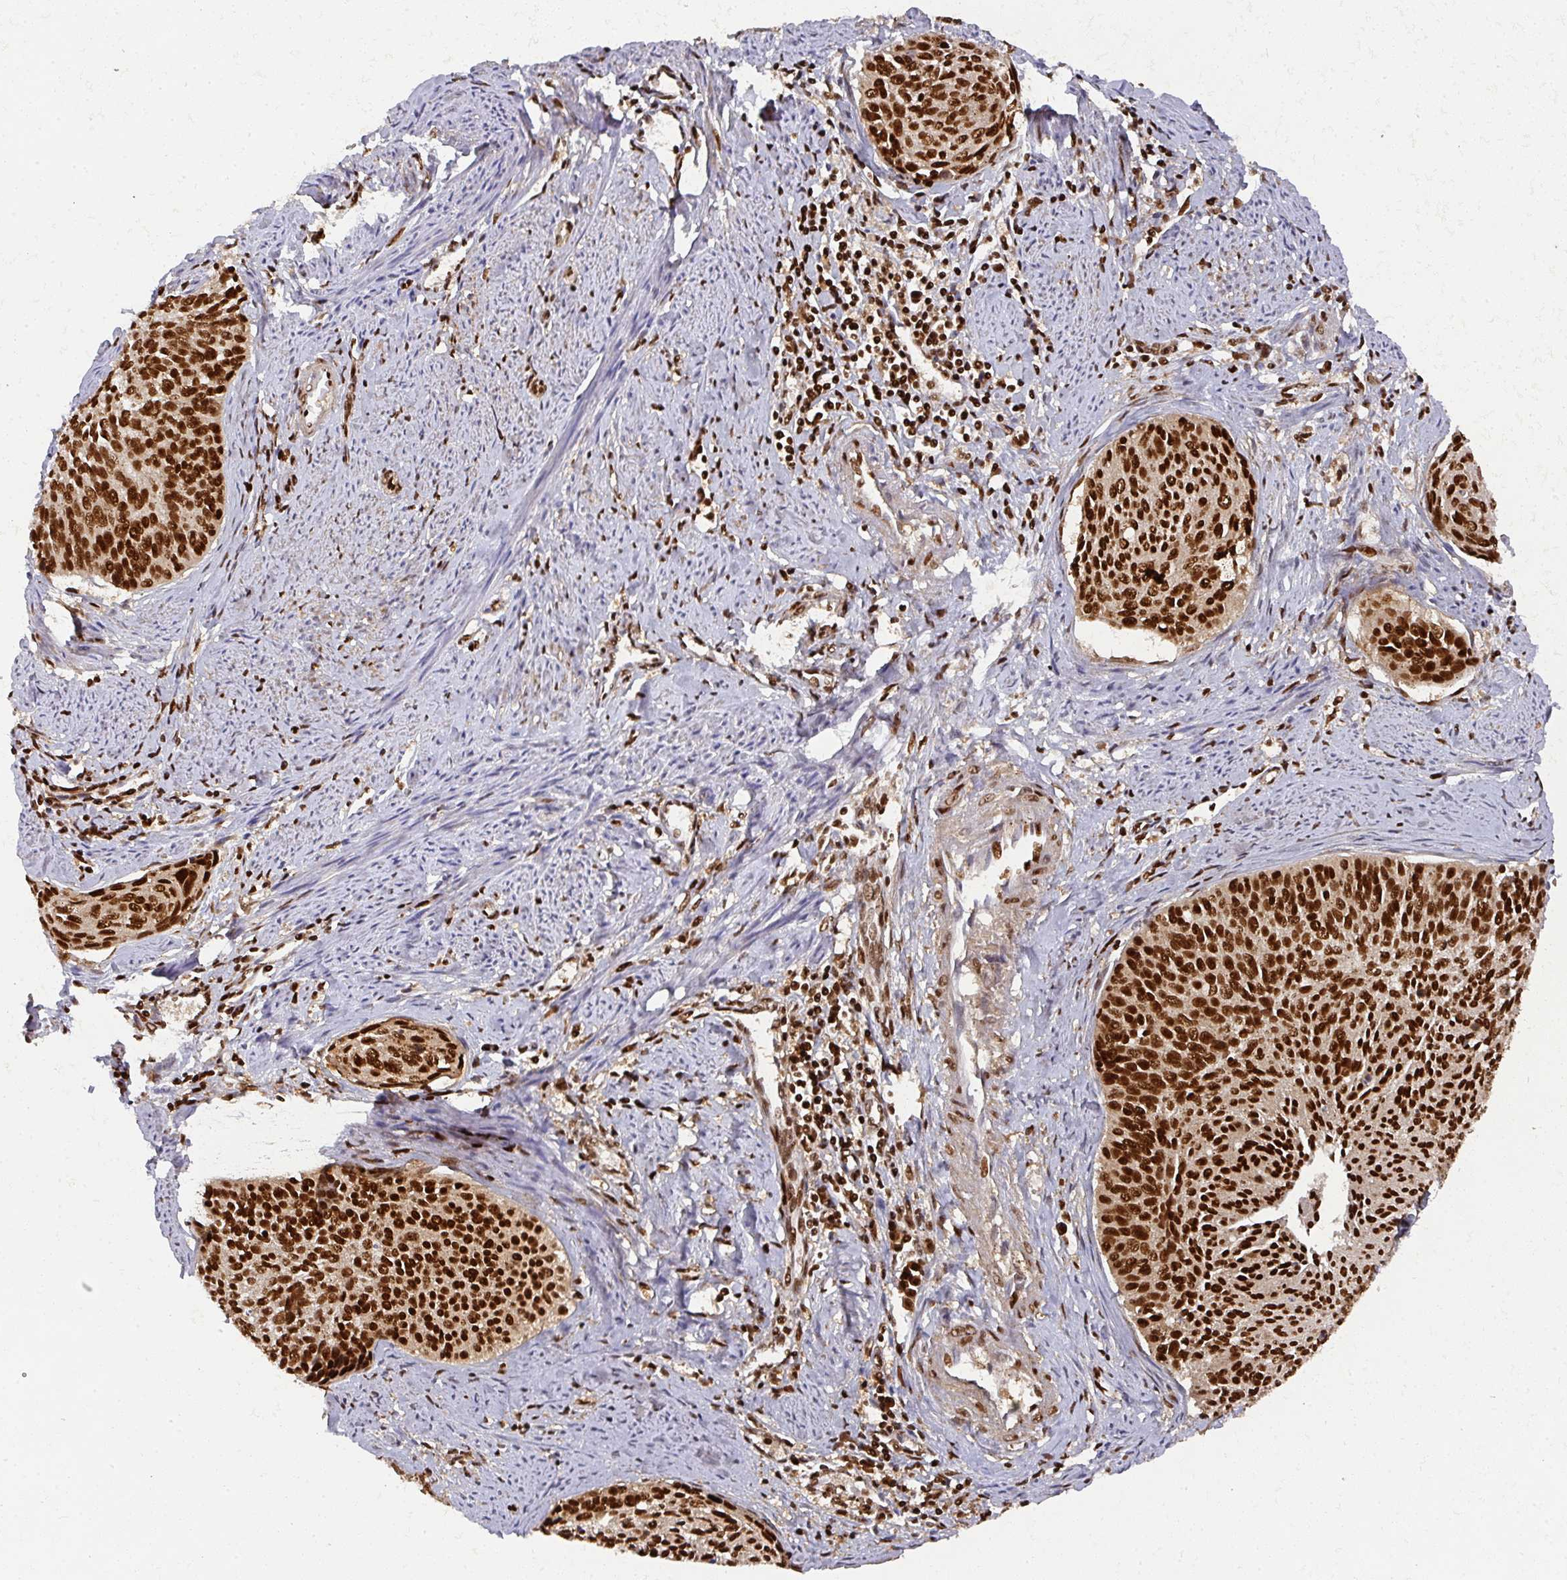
{"staining": {"intensity": "strong", "quantity": ">75%", "location": "nuclear"}, "tissue": "cervical cancer", "cell_type": "Tumor cells", "image_type": "cancer", "snomed": [{"axis": "morphology", "description": "Squamous cell carcinoma, NOS"}, {"axis": "topography", "description": "Cervix"}], "caption": "This histopathology image reveals immunohistochemistry staining of cervical cancer, with high strong nuclear staining in about >75% of tumor cells.", "gene": "DIDO1", "patient": {"sex": "female", "age": 55}}